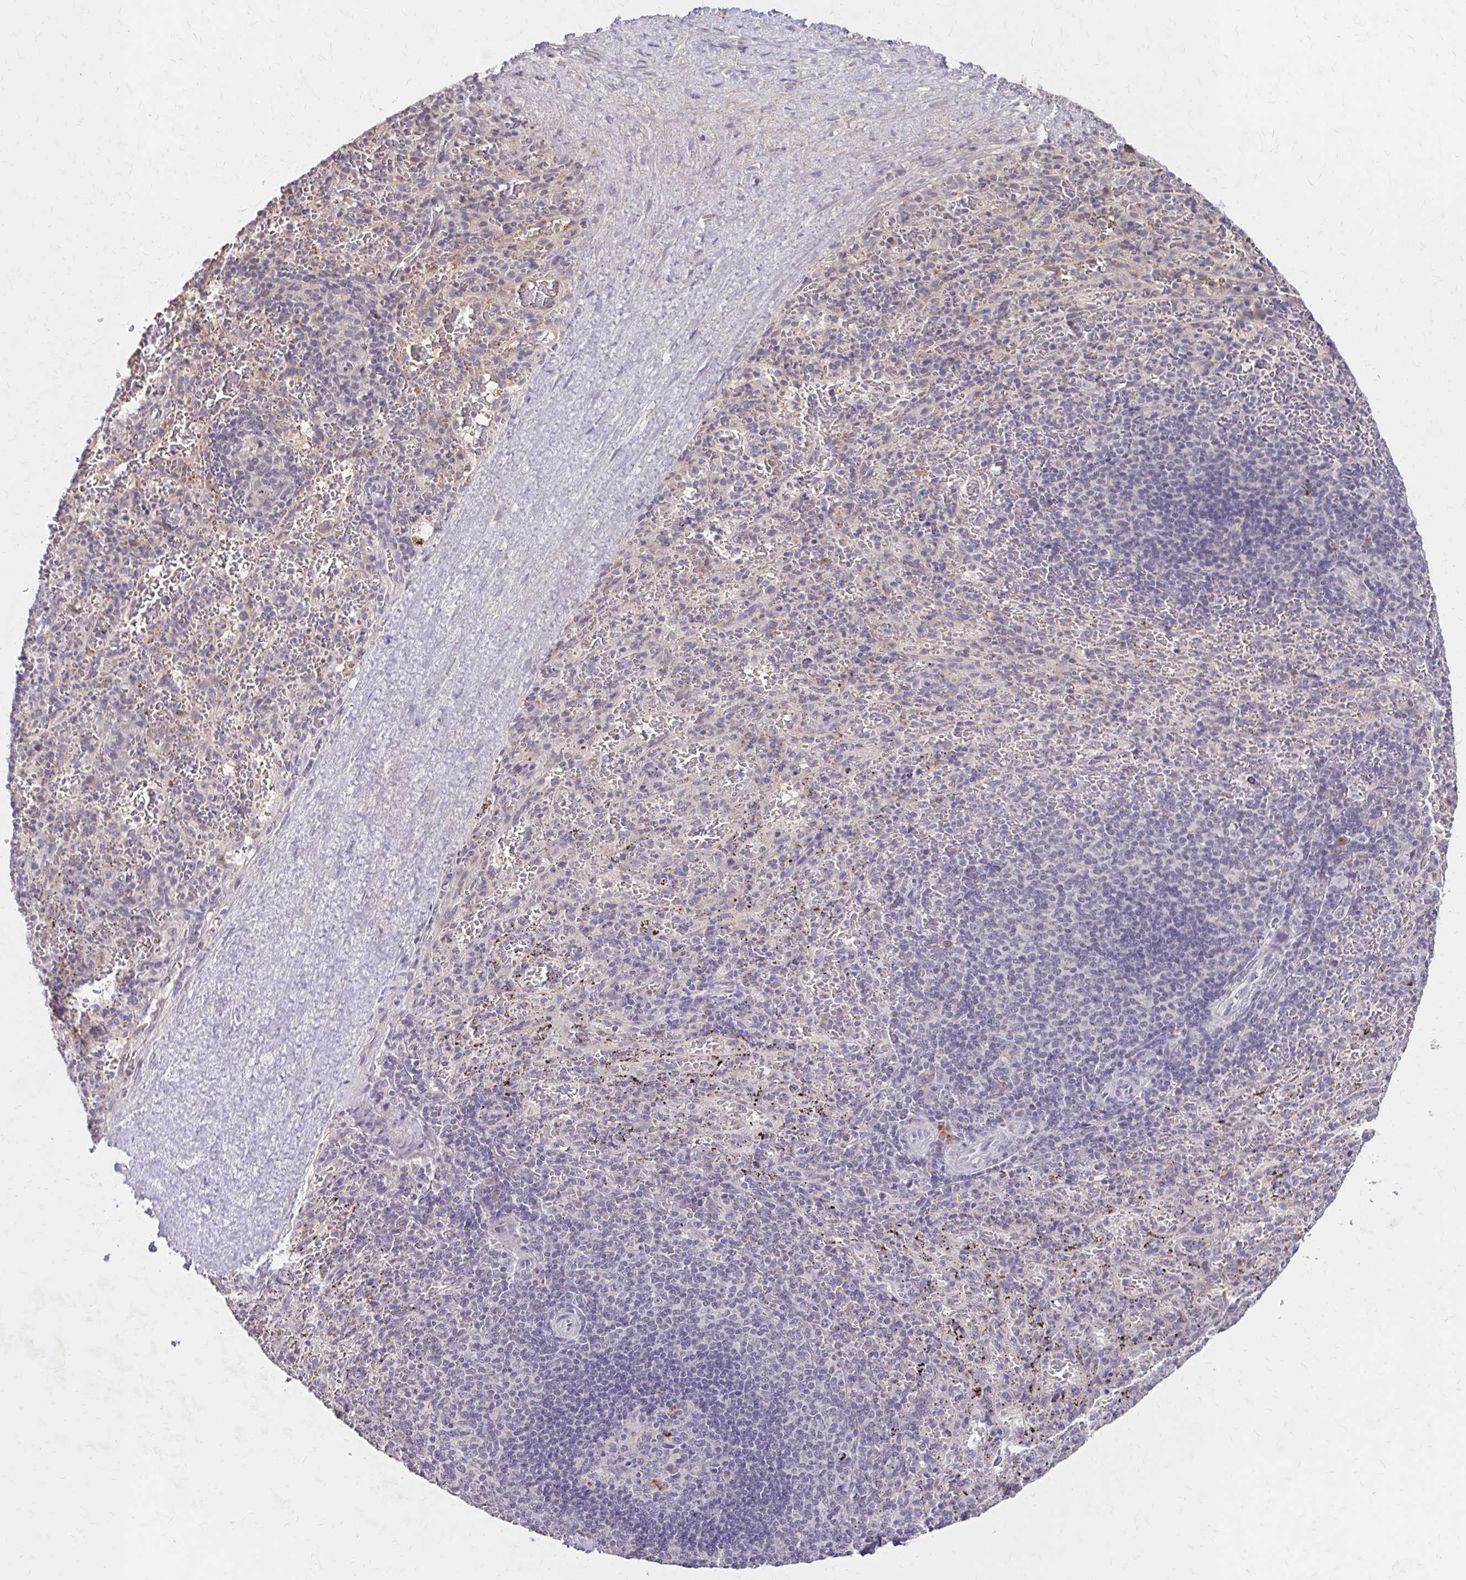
{"staining": {"intensity": "negative", "quantity": "none", "location": "none"}, "tissue": "spleen", "cell_type": "Cells in red pulp", "image_type": "normal", "snomed": [{"axis": "morphology", "description": "Normal tissue, NOS"}, {"axis": "topography", "description": "Spleen"}], "caption": "An image of spleen stained for a protein reveals no brown staining in cells in red pulp. (DAB IHC, high magnification).", "gene": "HMGCS2", "patient": {"sex": "male", "age": 57}}